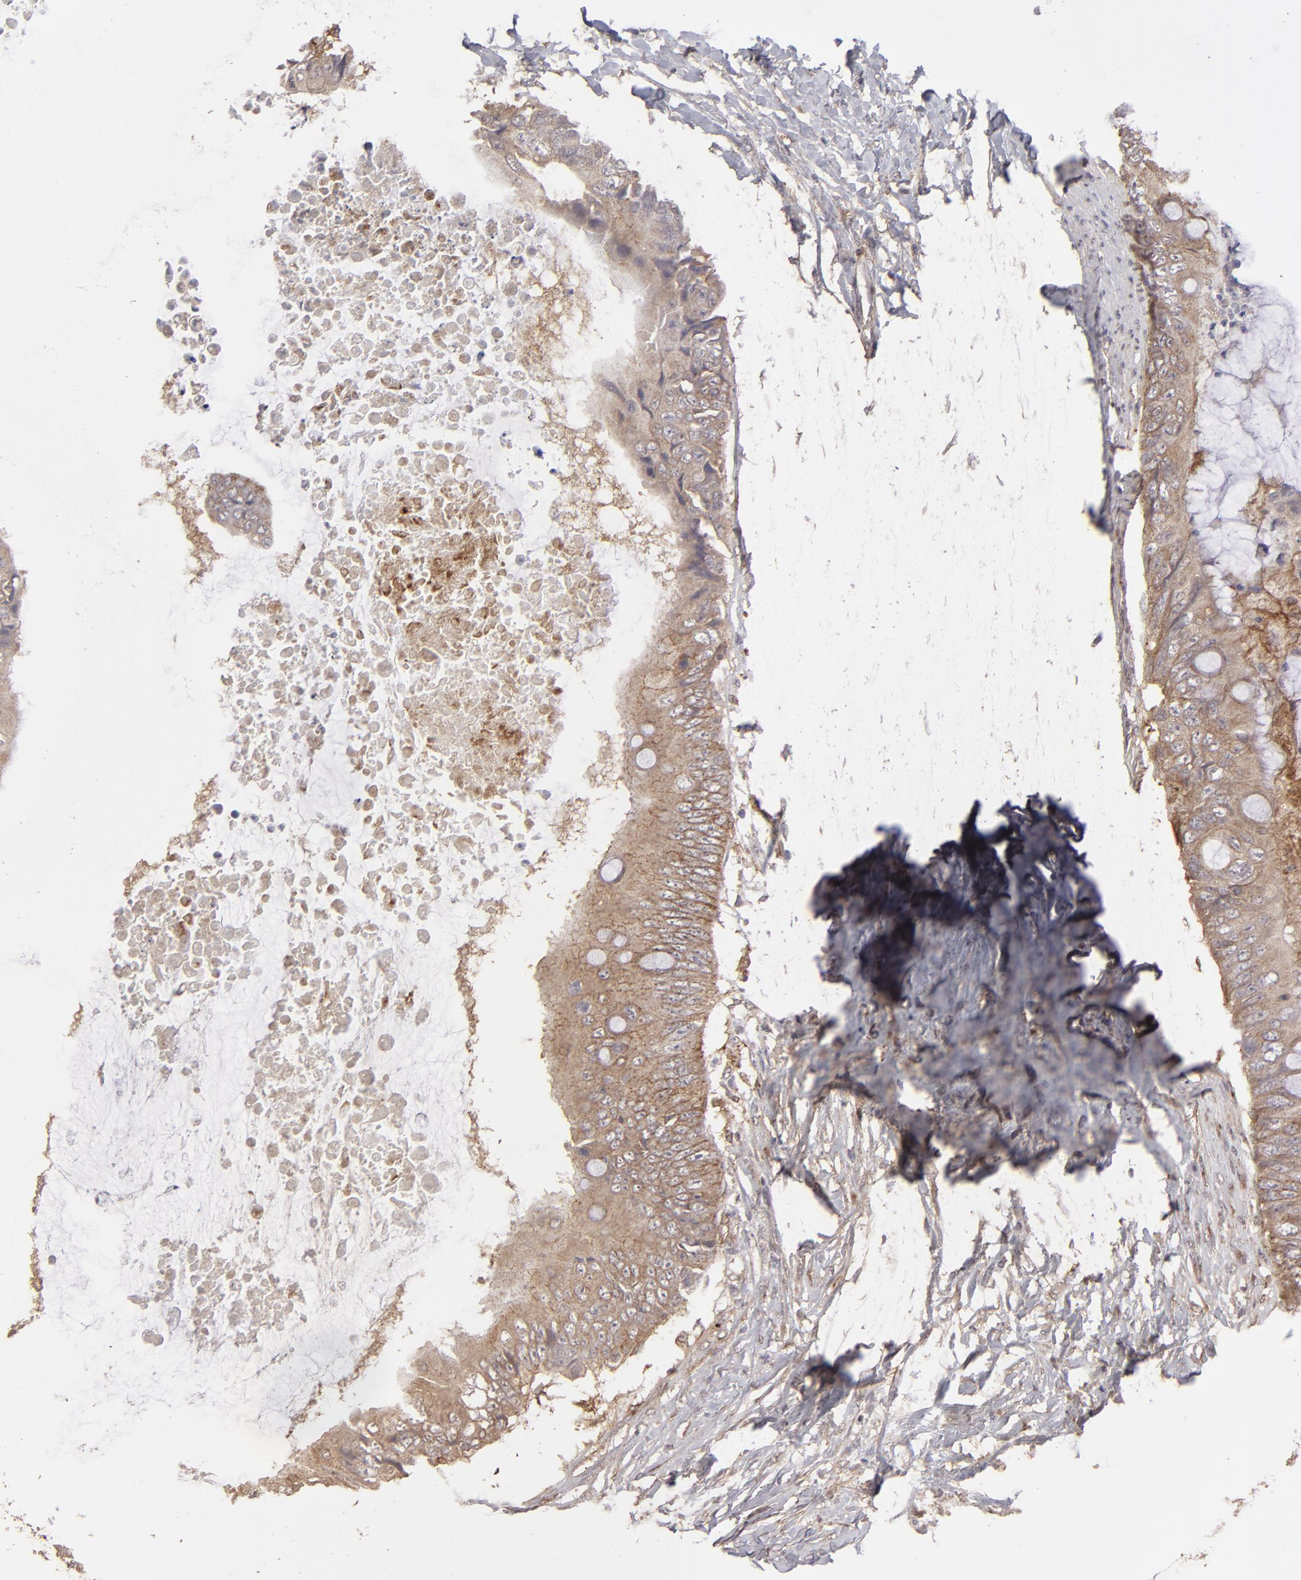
{"staining": {"intensity": "moderate", "quantity": ">75%", "location": "cytoplasmic/membranous"}, "tissue": "colorectal cancer", "cell_type": "Tumor cells", "image_type": "cancer", "snomed": [{"axis": "morphology", "description": "Normal tissue, NOS"}, {"axis": "morphology", "description": "Adenocarcinoma, NOS"}, {"axis": "topography", "description": "Rectum"}, {"axis": "topography", "description": "Peripheral nerve tissue"}], "caption": "The photomicrograph displays immunohistochemical staining of adenocarcinoma (colorectal). There is moderate cytoplasmic/membranous staining is seen in approximately >75% of tumor cells.", "gene": "ITGB5", "patient": {"sex": "female", "age": 77}}